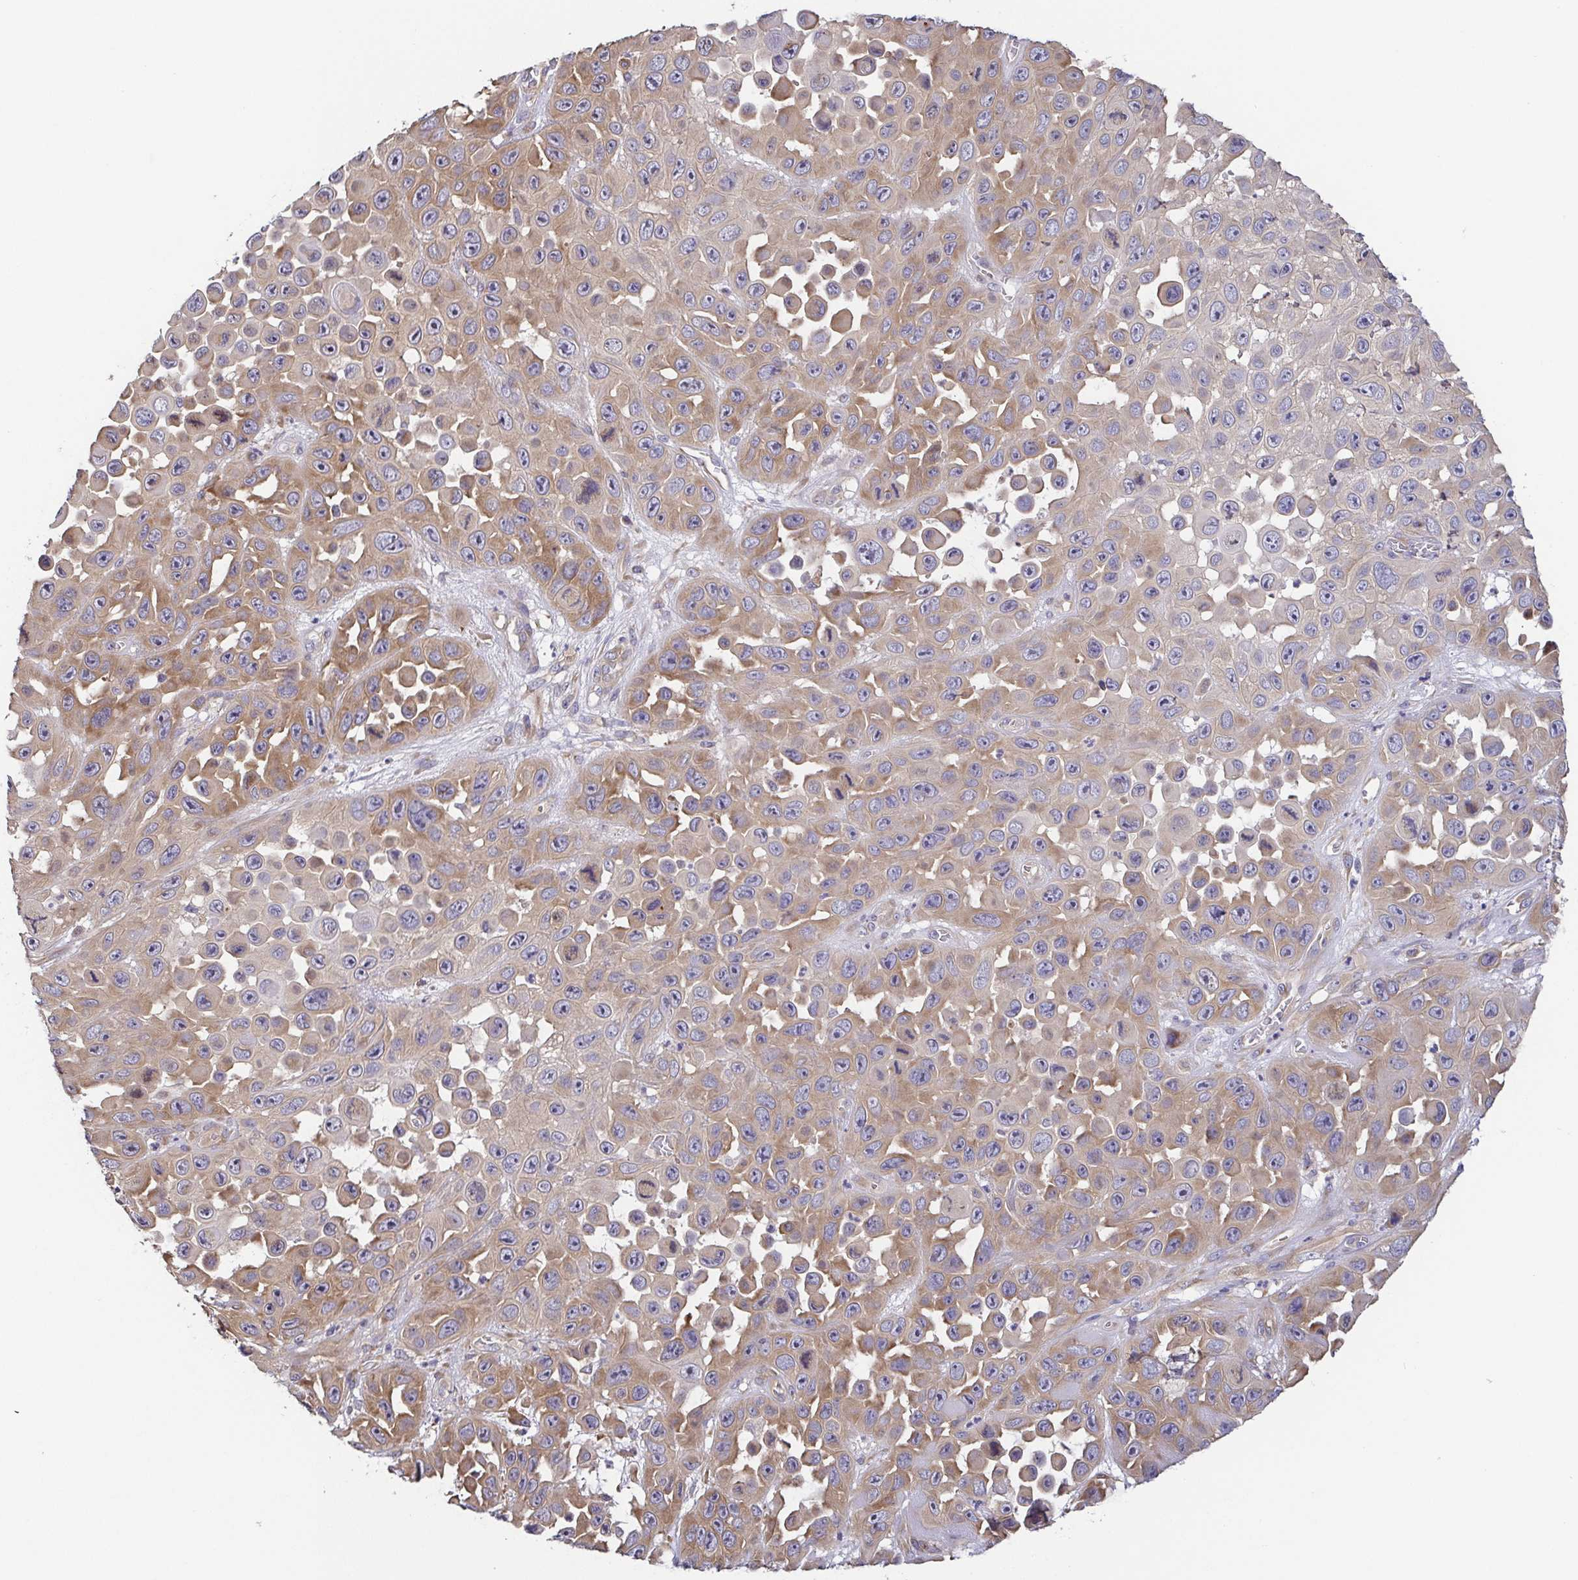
{"staining": {"intensity": "moderate", "quantity": "25%-75%", "location": "cytoplasmic/membranous"}, "tissue": "skin cancer", "cell_type": "Tumor cells", "image_type": "cancer", "snomed": [{"axis": "morphology", "description": "Squamous cell carcinoma, NOS"}, {"axis": "topography", "description": "Skin"}], "caption": "Squamous cell carcinoma (skin) stained with a brown dye shows moderate cytoplasmic/membranous positive expression in approximately 25%-75% of tumor cells.", "gene": "EIF3D", "patient": {"sex": "male", "age": 81}}